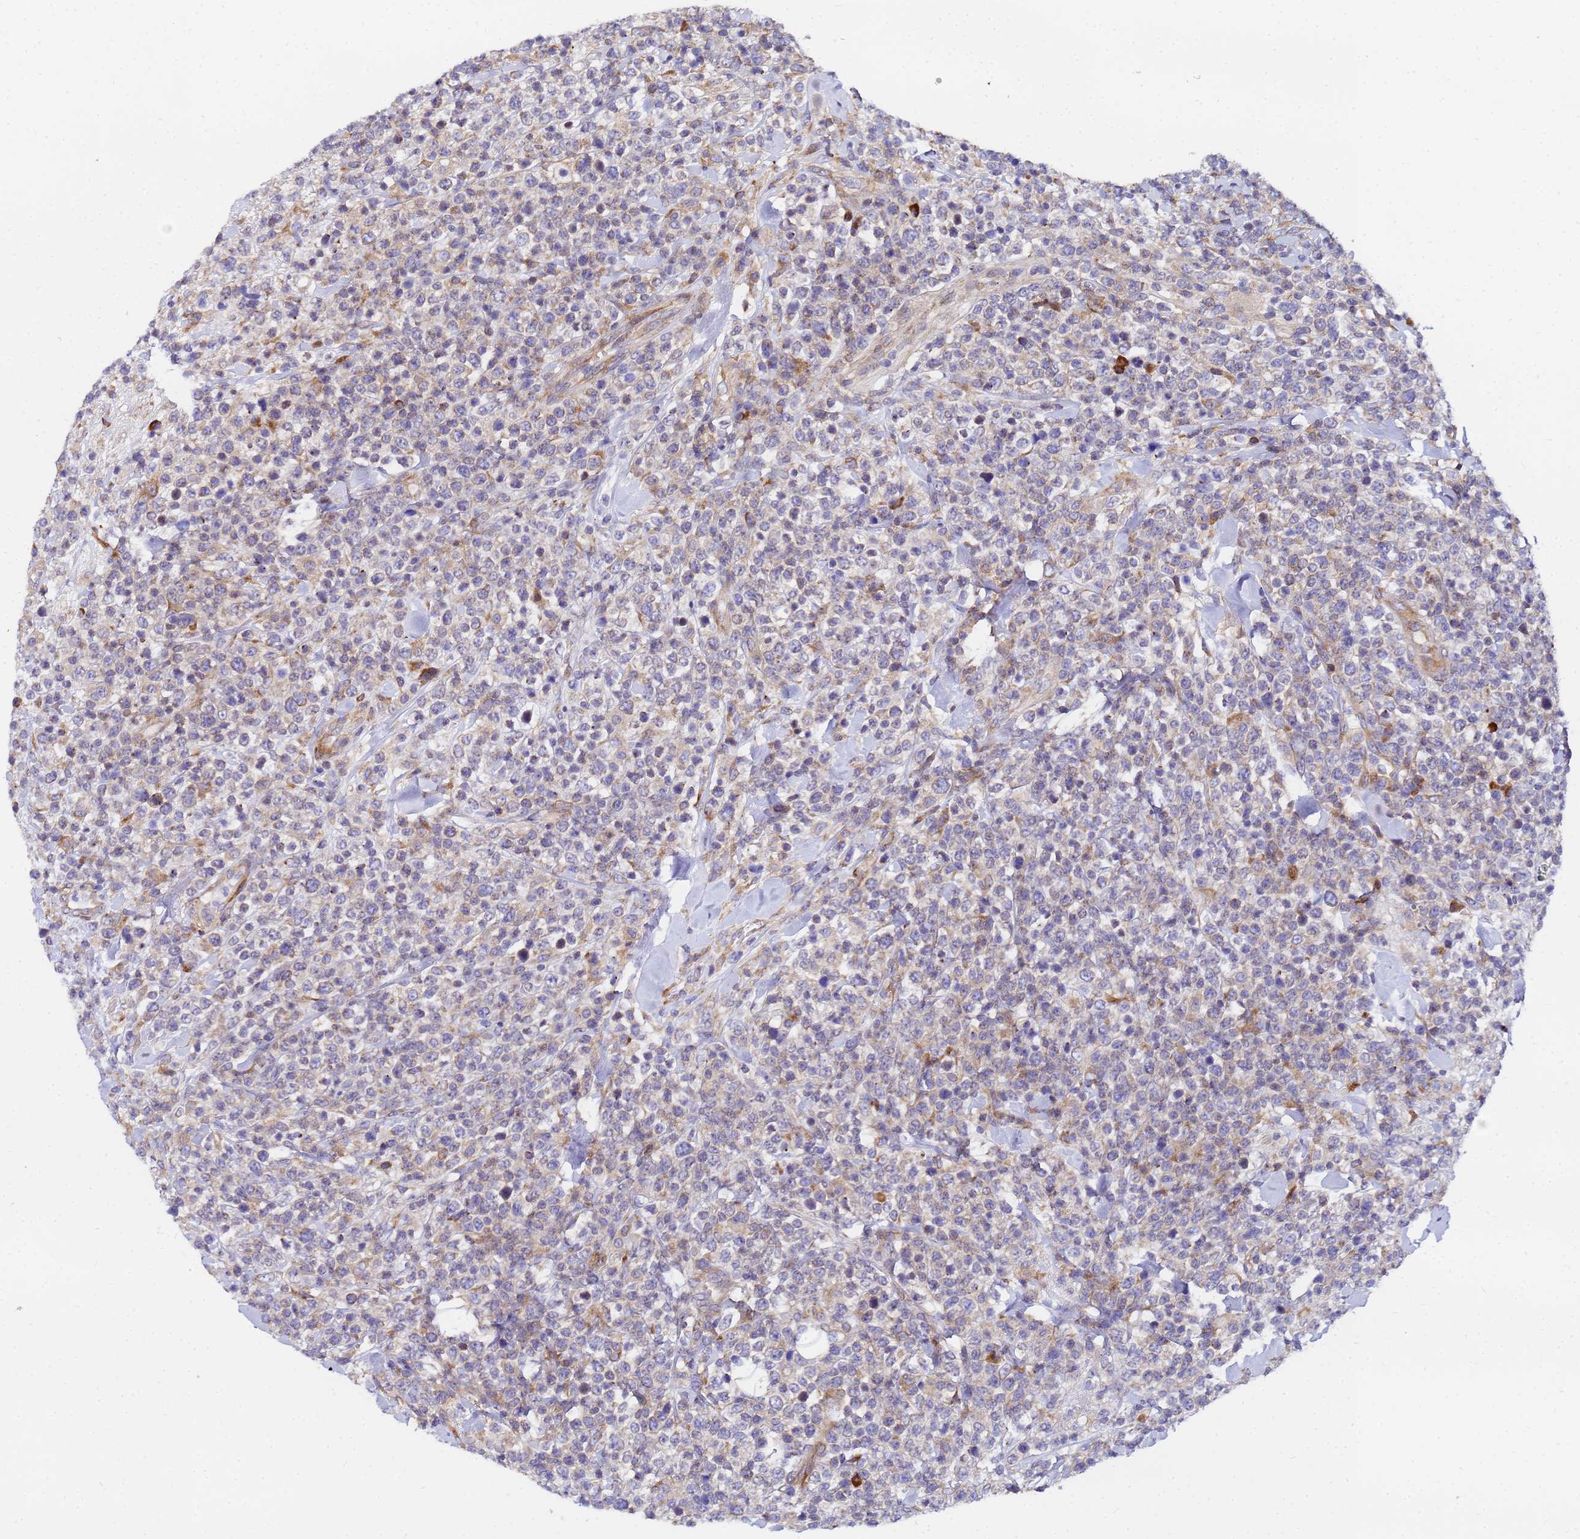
{"staining": {"intensity": "negative", "quantity": "none", "location": "none"}, "tissue": "lymphoma", "cell_type": "Tumor cells", "image_type": "cancer", "snomed": [{"axis": "morphology", "description": "Malignant lymphoma, non-Hodgkin's type, High grade"}, {"axis": "topography", "description": "Colon"}], "caption": "This is a photomicrograph of immunohistochemistry (IHC) staining of lymphoma, which shows no positivity in tumor cells.", "gene": "POM121", "patient": {"sex": "female", "age": 53}}